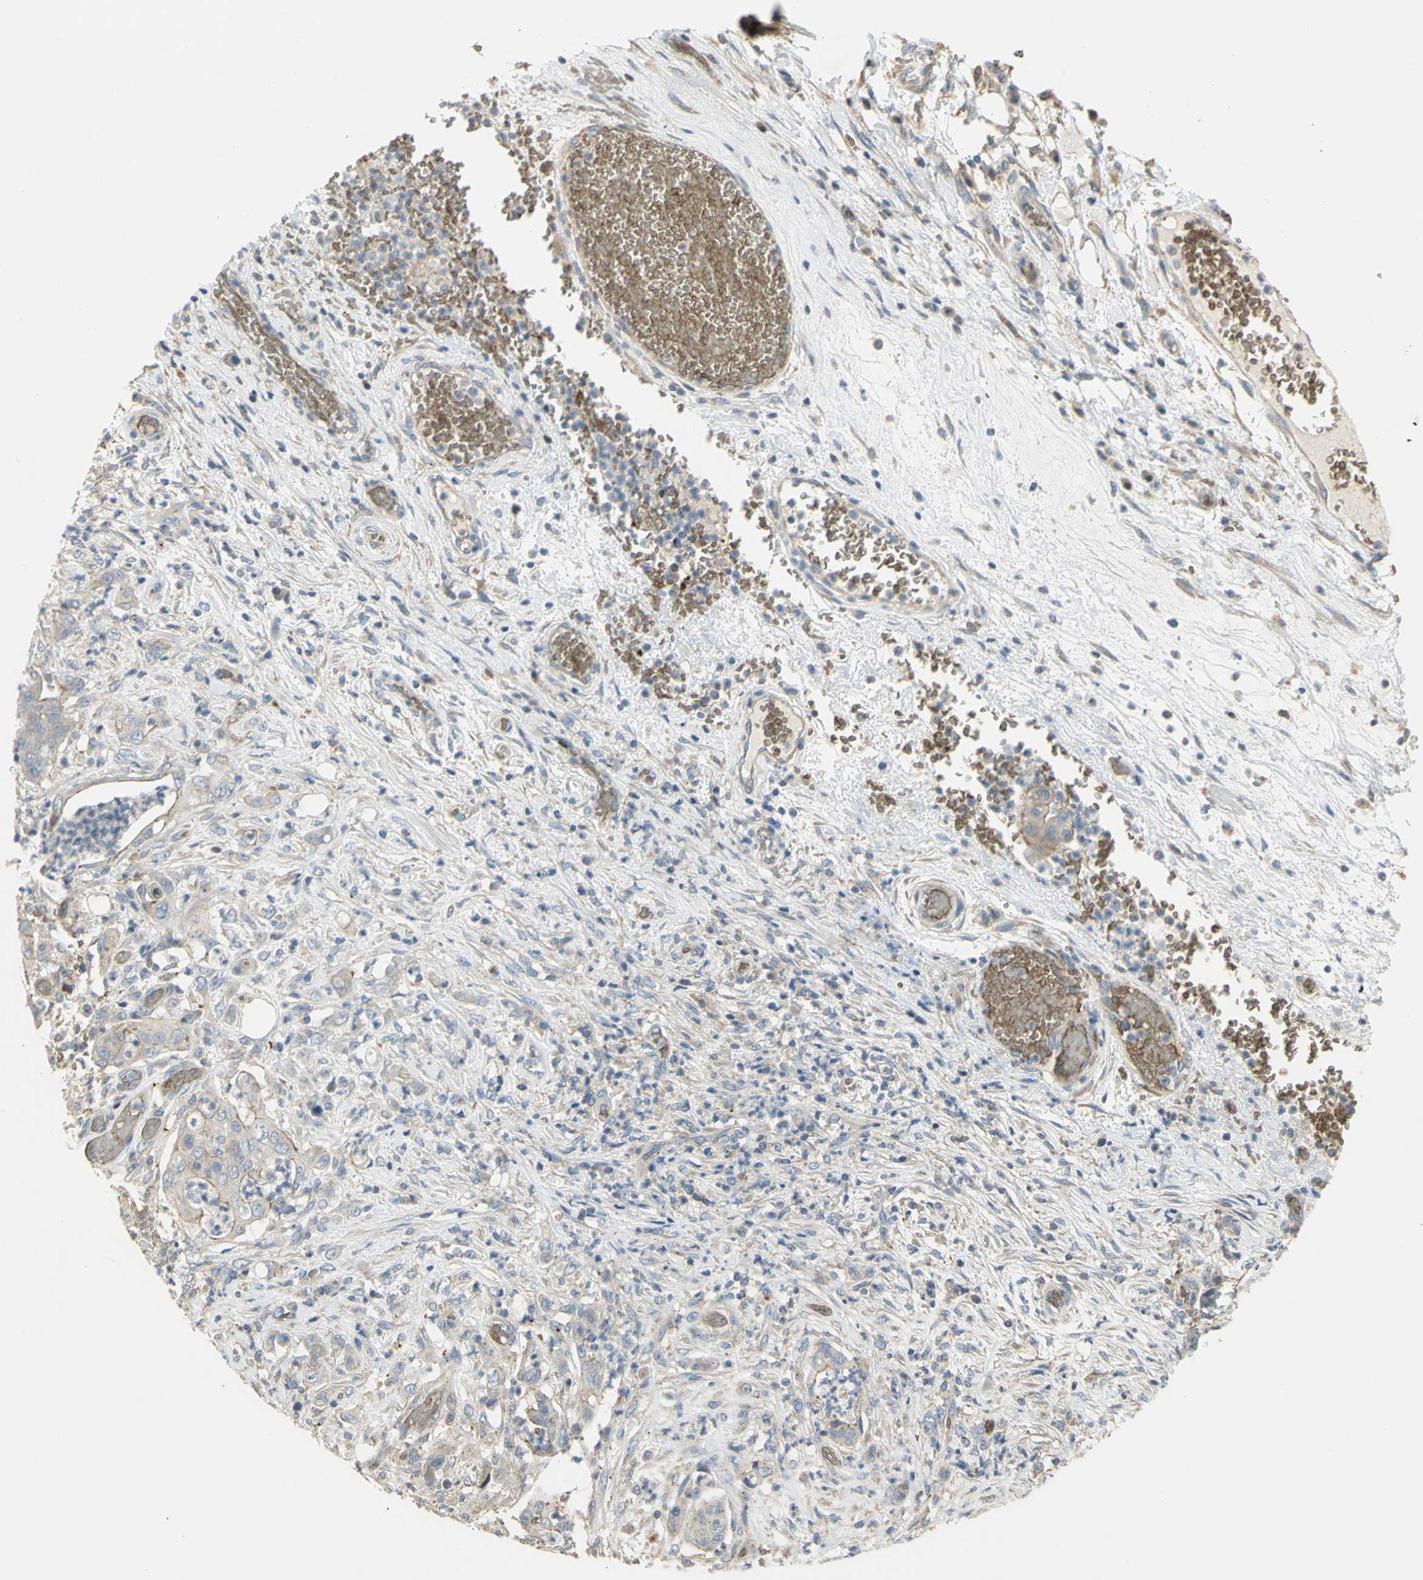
{"staining": {"intensity": "weak", "quantity": "25%-75%", "location": "cytoplasmic/membranous"}, "tissue": "stomach cancer", "cell_type": "Tumor cells", "image_type": "cancer", "snomed": [{"axis": "morphology", "description": "Adenocarcinoma, NOS"}, {"axis": "topography", "description": "Stomach"}], "caption": "Immunohistochemistry (DAB) staining of human stomach adenocarcinoma shows weak cytoplasmic/membranous protein staining in about 25%-75% of tumor cells. (DAB (3,3'-diaminobenzidine) = brown stain, brightfield microscopy at high magnification).", "gene": "ANK1", "patient": {"sex": "female", "age": 73}}